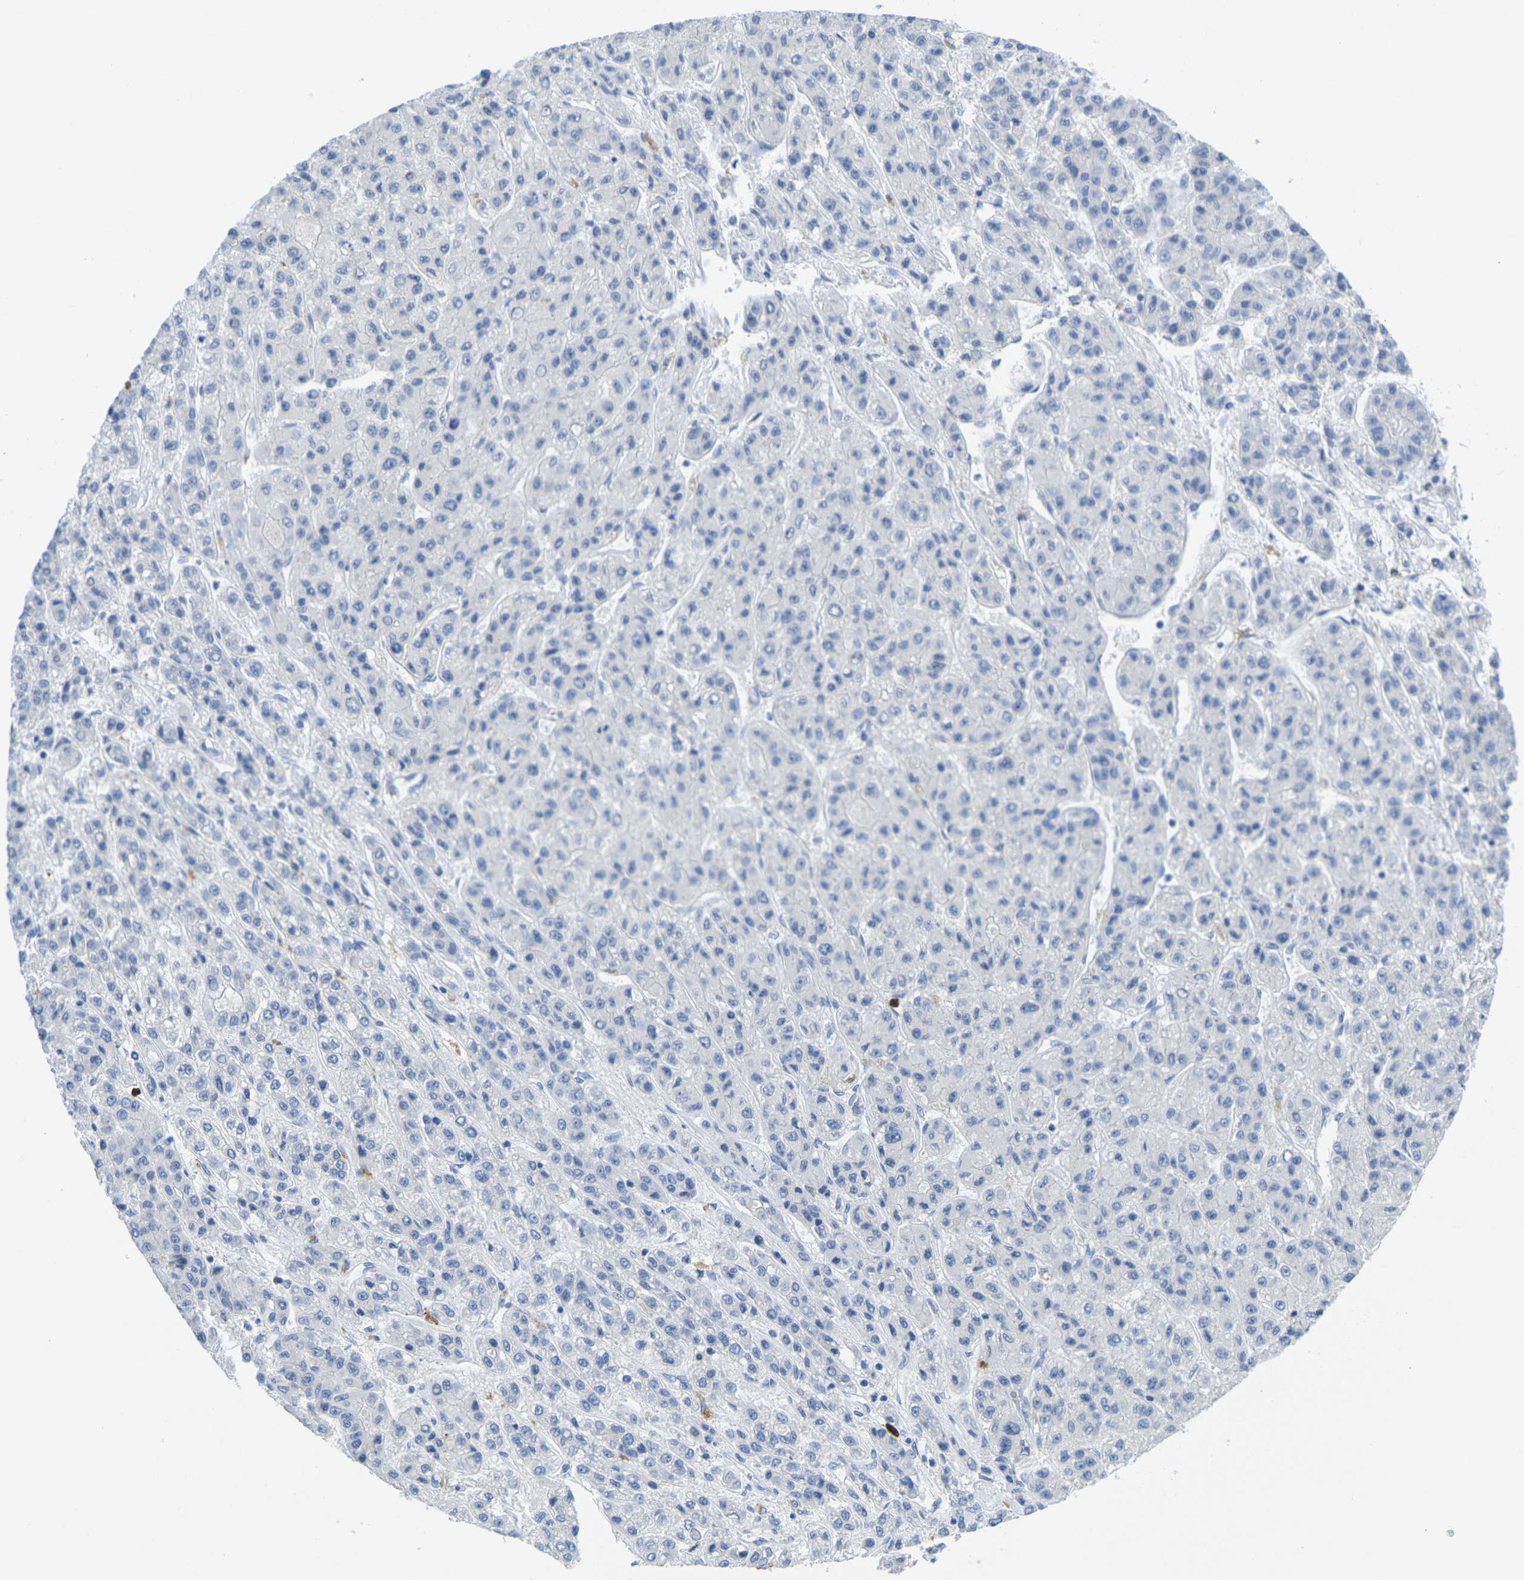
{"staining": {"intensity": "negative", "quantity": "none", "location": "none"}, "tissue": "liver cancer", "cell_type": "Tumor cells", "image_type": "cancer", "snomed": [{"axis": "morphology", "description": "Carcinoma, Hepatocellular, NOS"}, {"axis": "topography", "description": "Liver"}], "caption": "Liver cancer (hepatocellular carcinoma) was stained to show a protein in brown. There is no significant positivity in tumor cells.", "gene": "GPR15", "patient": {"sex": "male", "age": 70}}